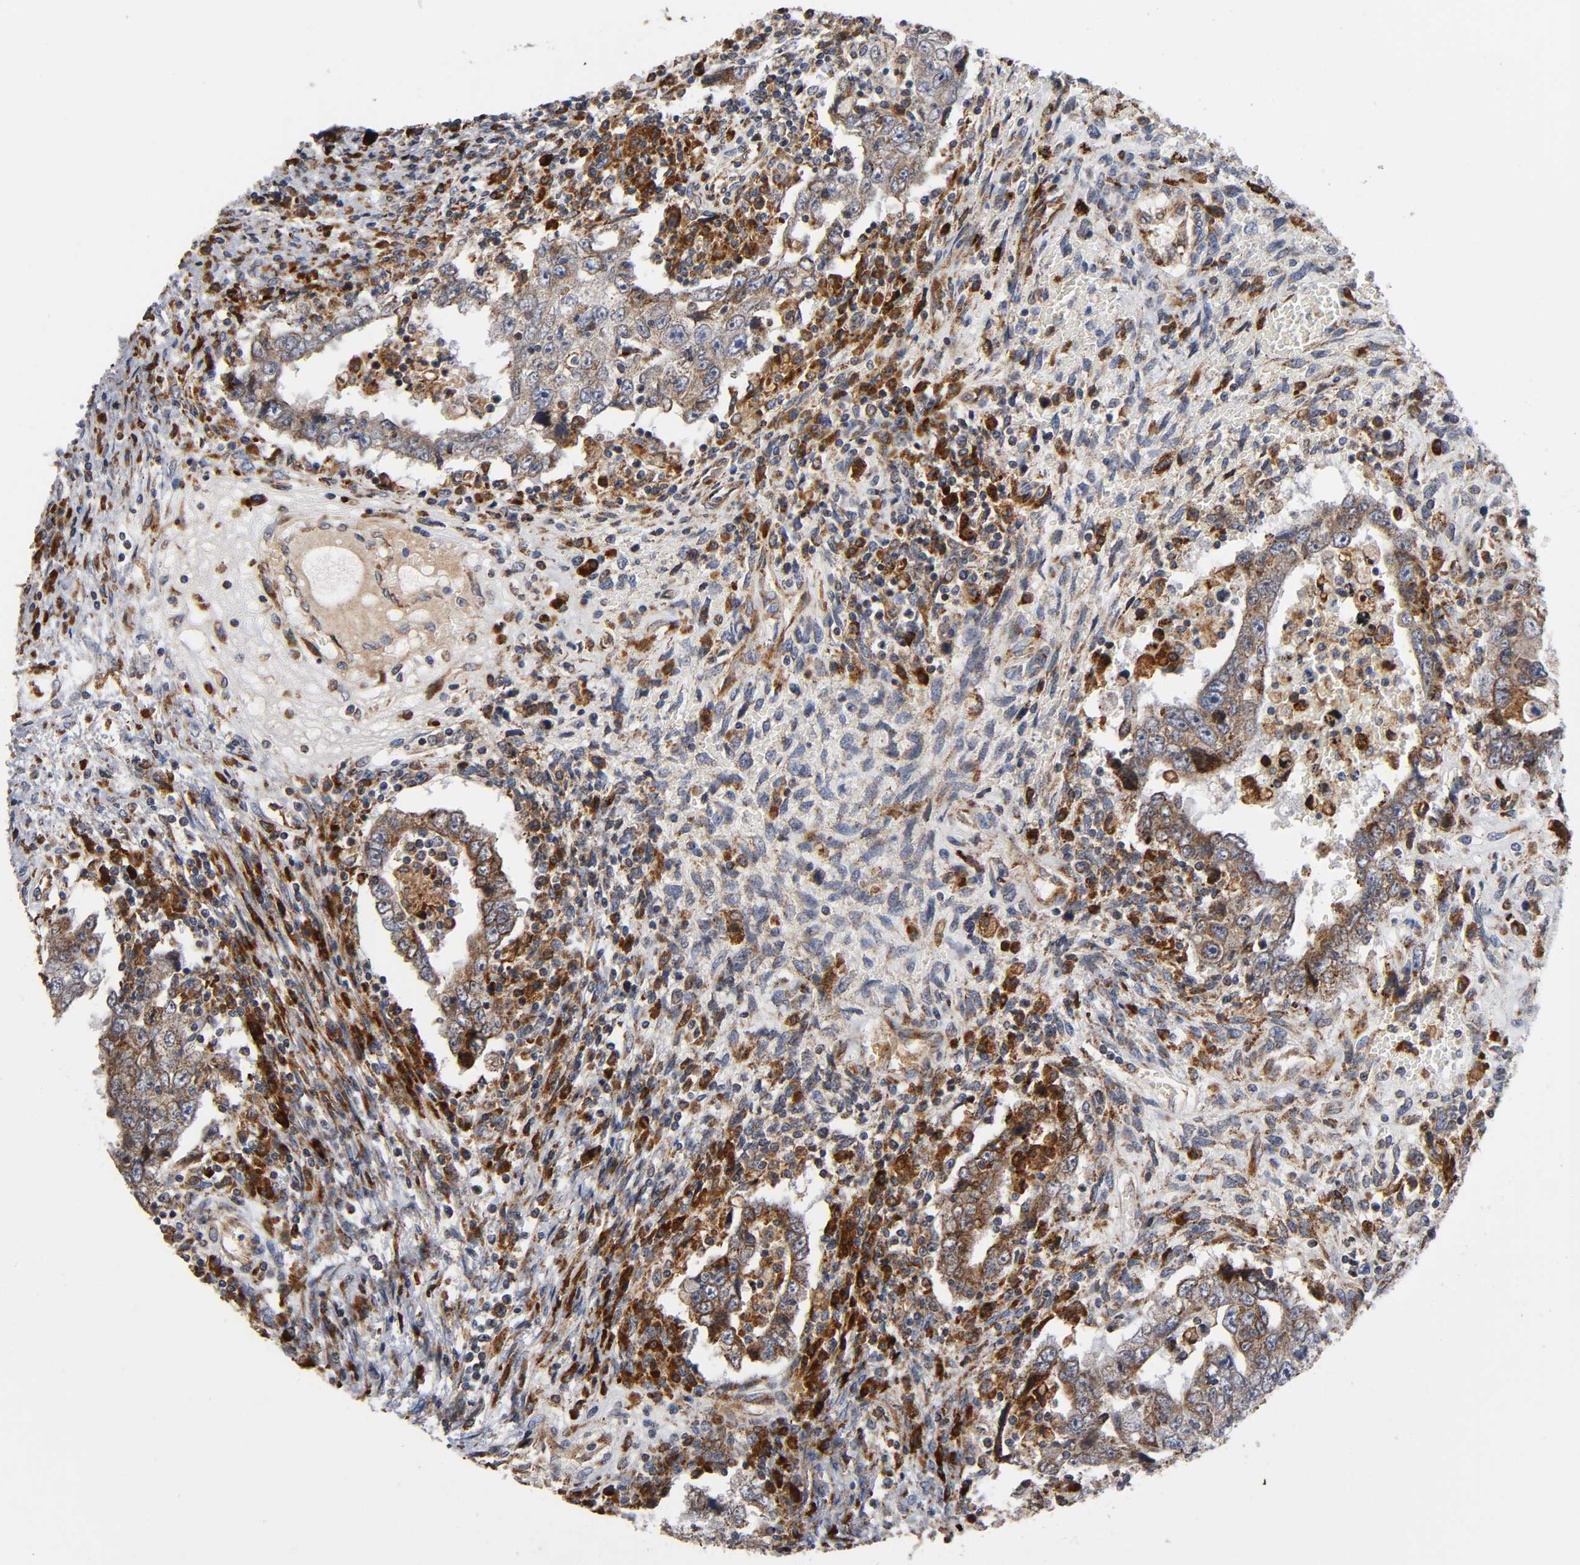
{"staining": {"intensity": "moderate", "quantity": ">75%", "location": "cytoplasmic/membranous"}, "tissue": "testis cancer", "cell_type": "Tumor cells", "image_type": "cancer", "snomed": [{"axis": "morphology", "description": "Carcinoma, Embryonal, NOS"}, {"axis": "topography", "description": "Testis"}], "caption": "The histopathology image displays a brown stain indicating the presence of a protein in the cytoplasmic/membranous of tumor cells in testis cancer (embryonal carcinoma).", "gene": "MAP3K1", "patient": {"sex": "male", "age": 26}}